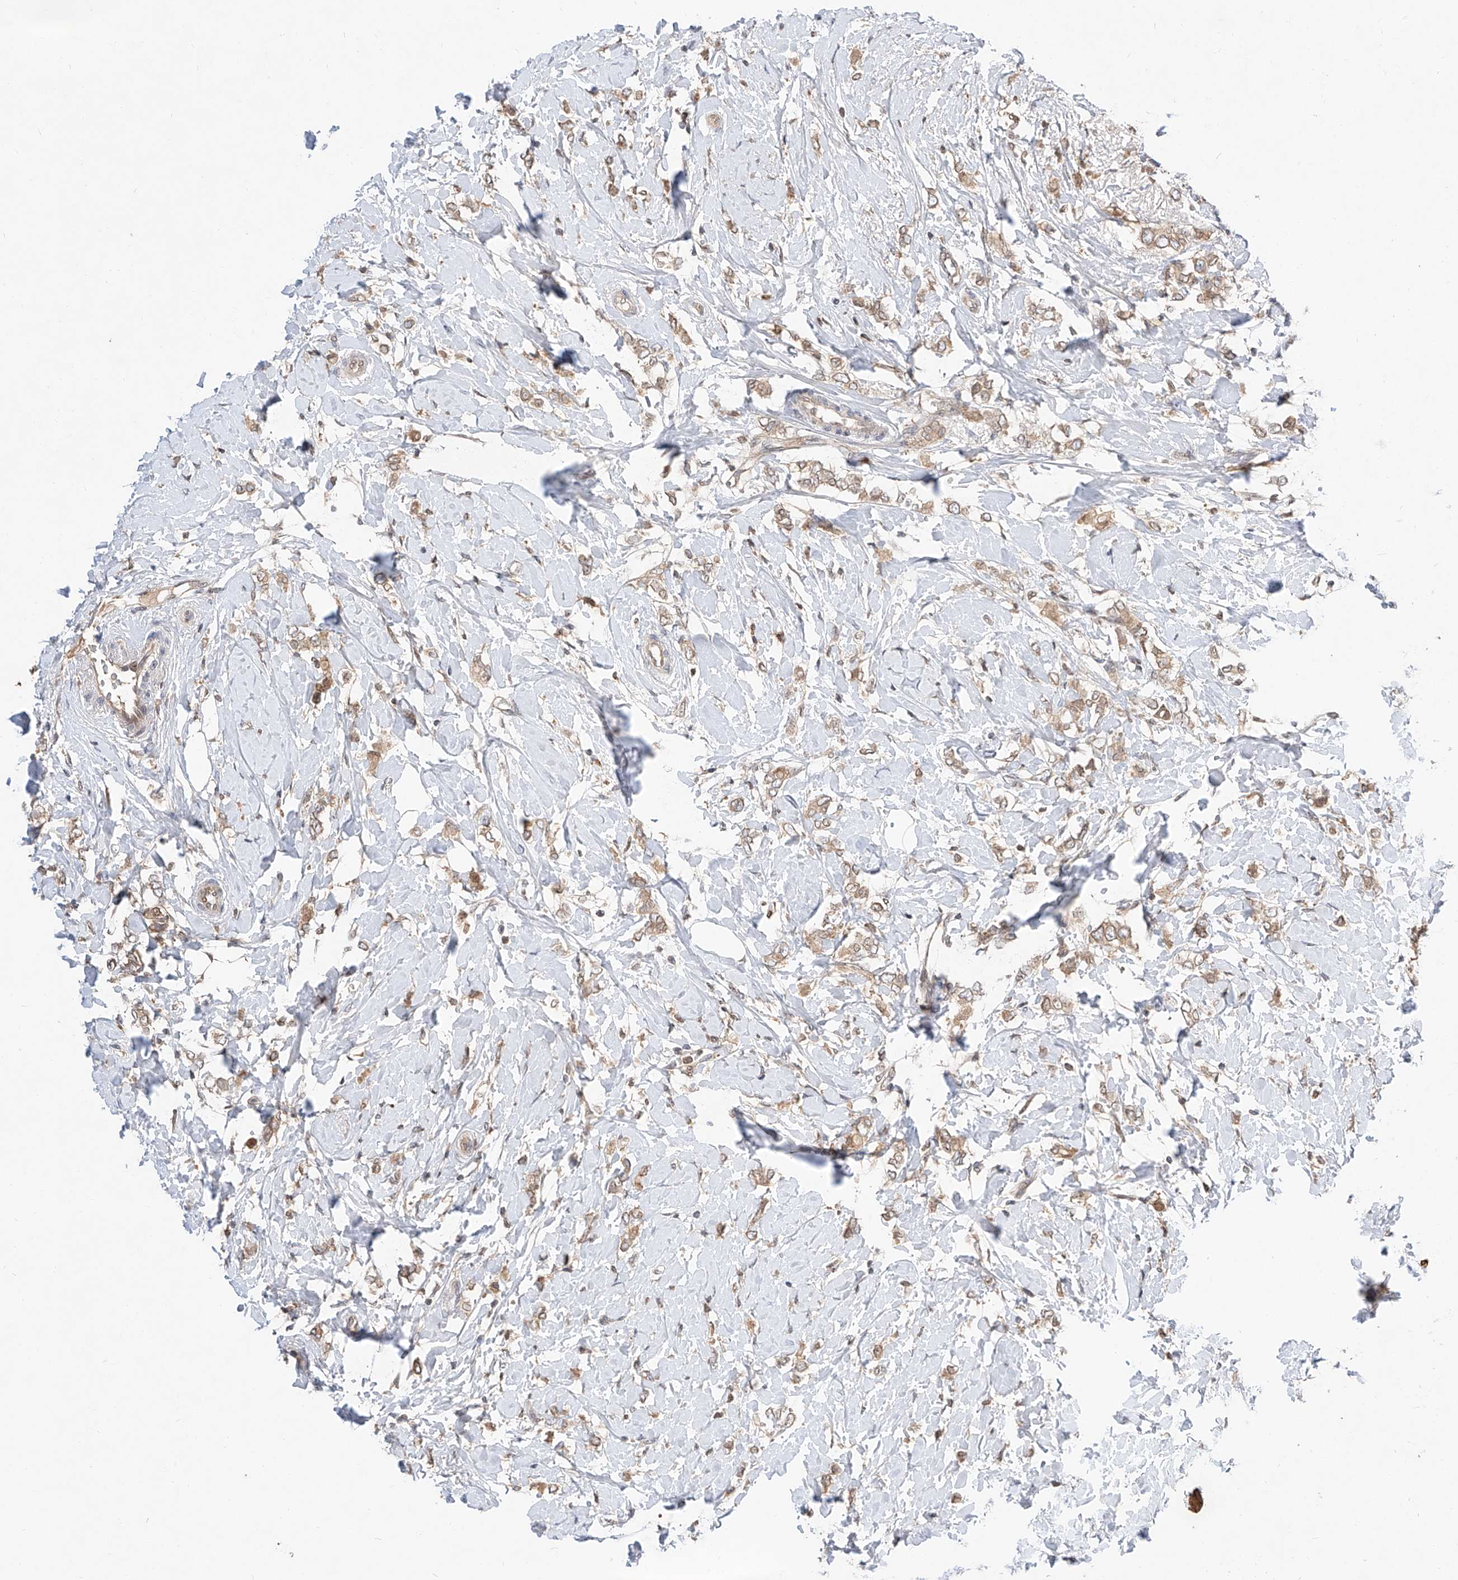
{"staining": {"intensity": "weak", "quantity": ">75%", "location": "cytoplasmic/membranous"}, "tissue": "breast cancer", "cell_type": "Tumor cells", "image_type": "cancer", "snomed": [{"axis": "morphology", "description": "Normal tissue, NOS"}, {"axis": "morphology", "description": "Lobular carcinoma"}, {"axis": "topography", "description": "Breast"}], "caption": "Lobular carcinoma (breast) was stained to show a protein in brown. There is low levels of weak cytoplasmic/membranous expression in about >75% of tumor cells.", "gene": "DIRAS3", "patient": {"sex": "female", "age": 47}}